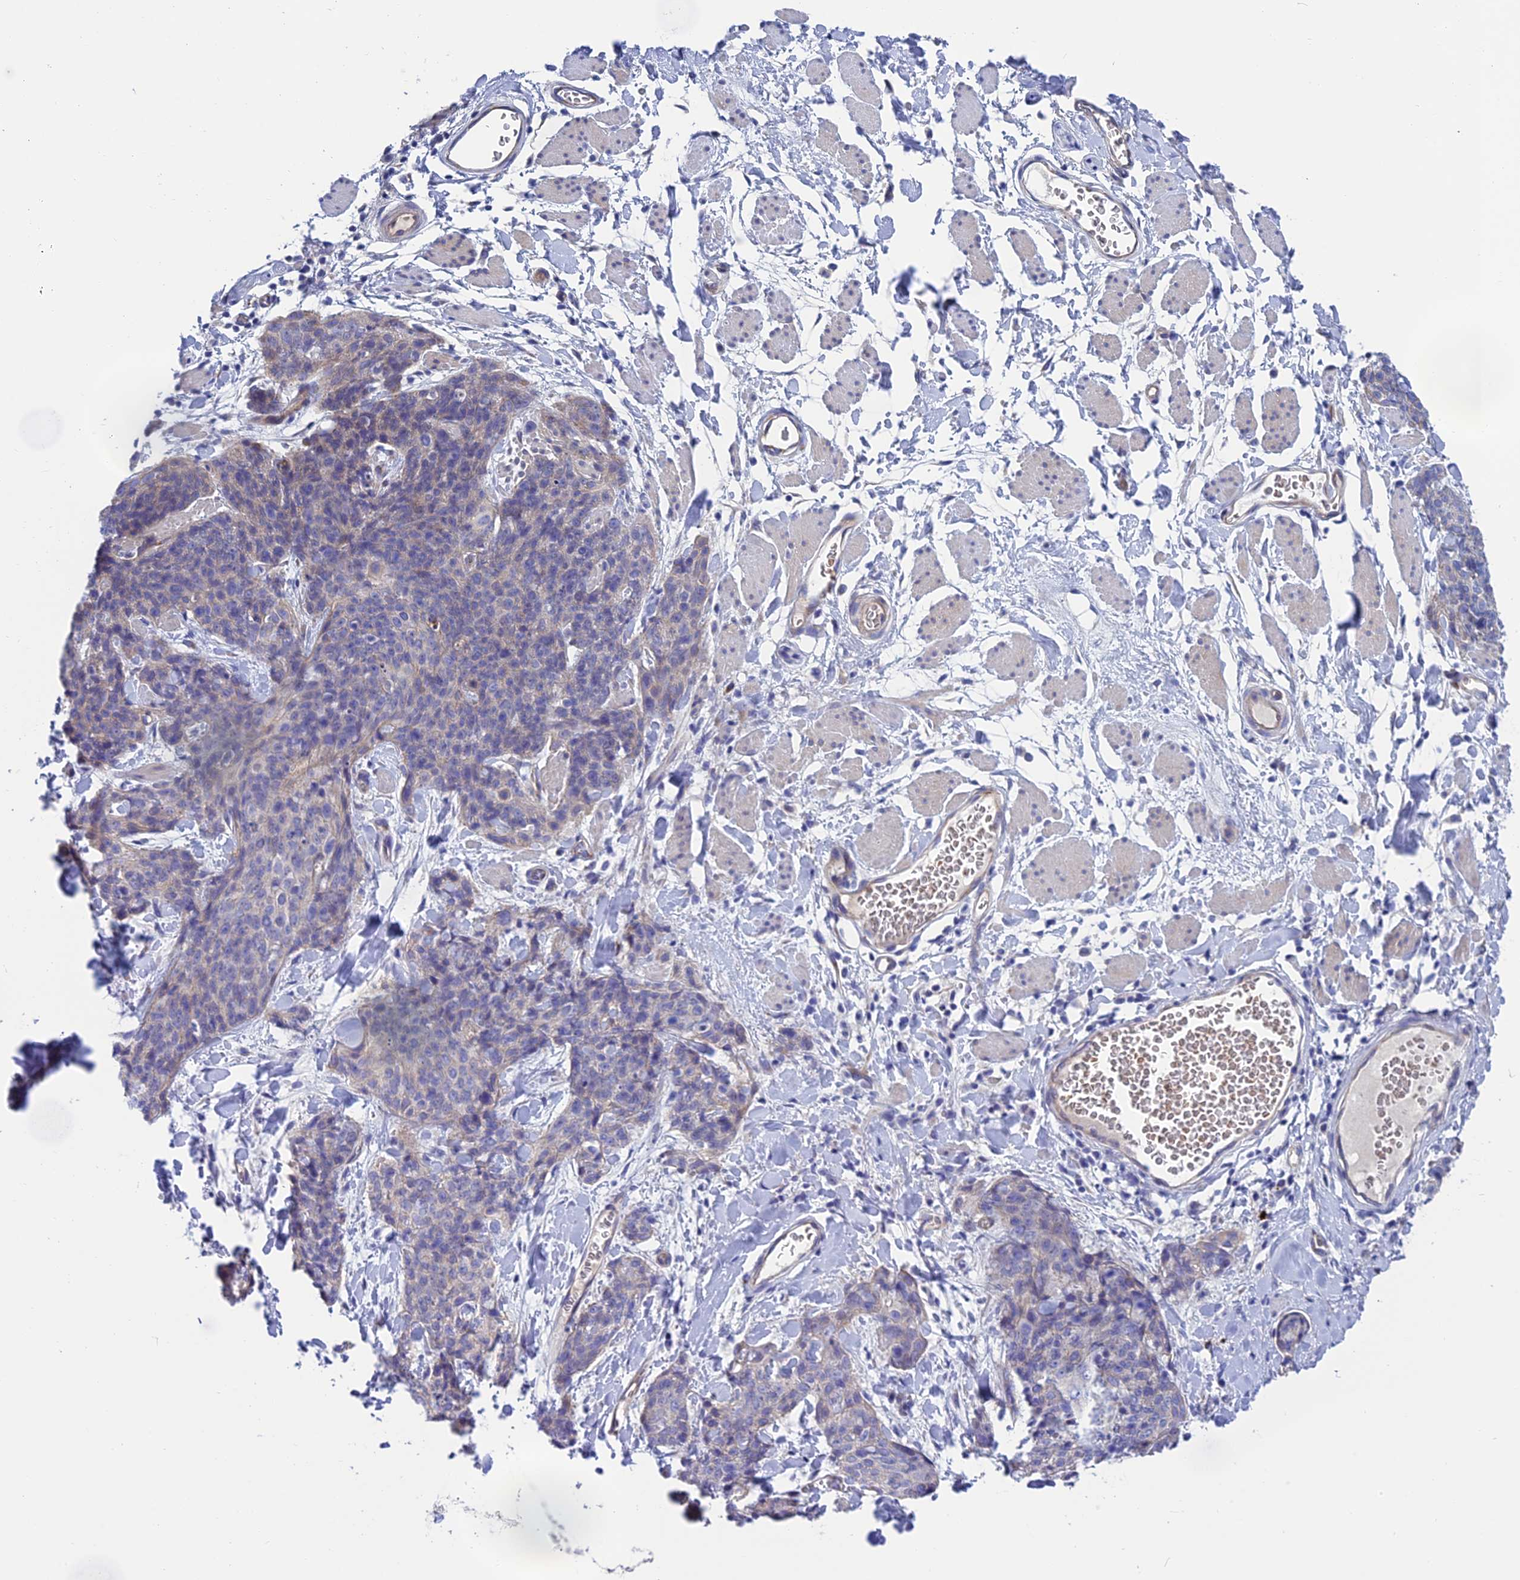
{"staining": {"intensity": "weak", "quantity": "<25%", "location": "cytoplasmic/membranous"}, "tissue": "skin cancer", "cell_type": "Tumor cells", "image_type": "cancer", "snomed": [{"axis": "morphology", "description": "Squamous cell carcinoma, NOS"}, {"axis": "topography", "description": "Skin"}, {"axis": "topography", "description": "Vulva"}], "caption": "Immunohistochemistry (IHC) image of neoplastic tissue: squamous cell carcinoma (skin) stained with DAB (3,3'-diaminobenzidine) shows no significant protein staining in tumor cells.", "gene": "MACIR", "patient": {"sex": "female", "age": 85}}